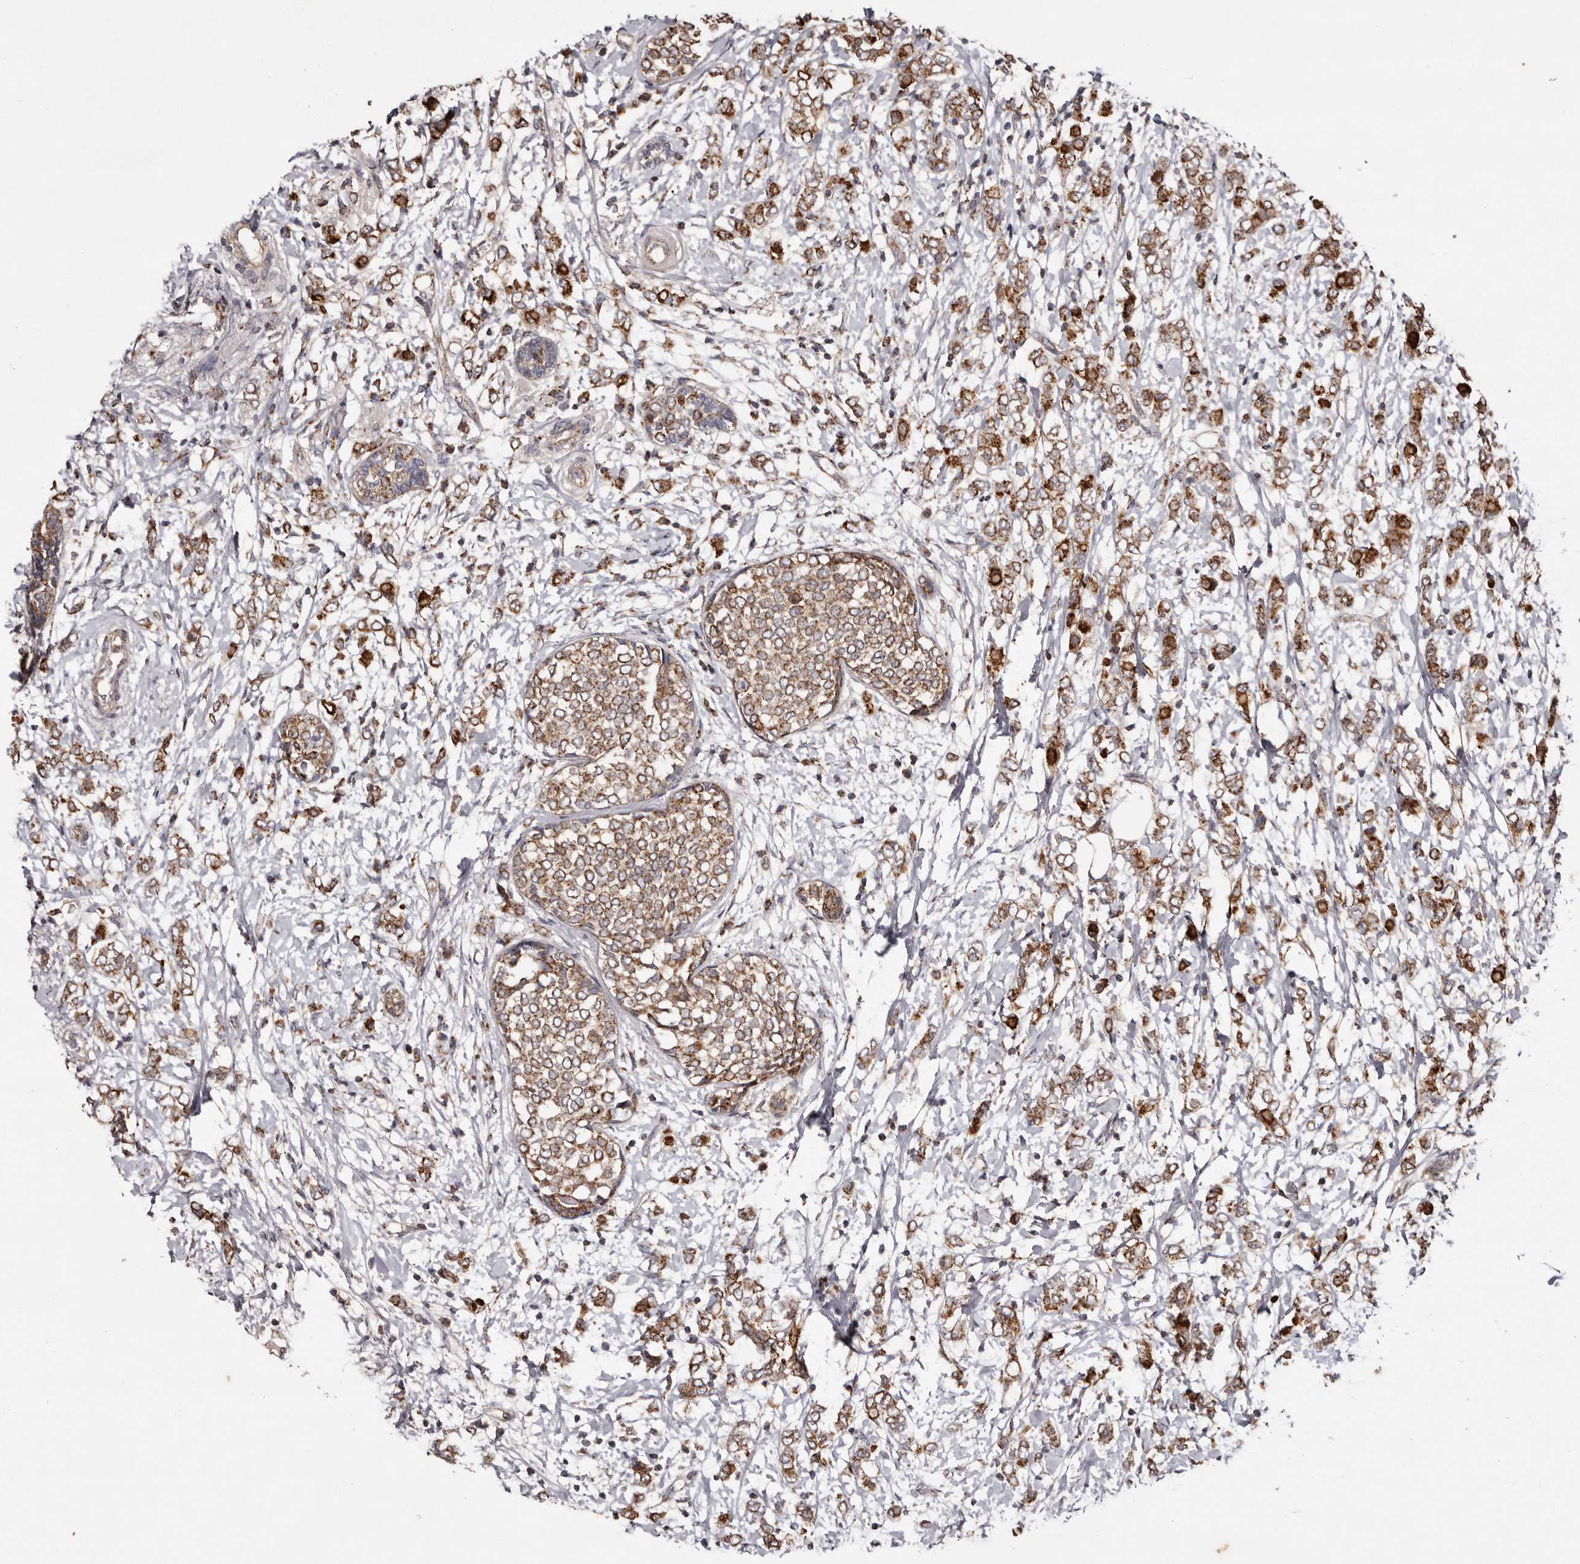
{"staining": {"intensity": "moderate", "quantity": ">75%", "location": "cytoplasmic/membranous"}, "tissue": "breast cancer", "cell_type": "Tumor cells", "image_type": "cancer", "snomed": [{"axis": "morphology", "description": "Normal tissue, NOS"}, {"axis": "morphology", "description": "Lobular carcinoma"}, {"axis": "topography", "description": "Breast"}], "caption": "A medium amount of moderate cytoplasmic/membranous staining is present in approximately >75% of tumor cells in breast cancer tissue. Nuclei are stained in blue.", "gene": "CPLANE2", "patient": {"sex": "female", "age": 47}}